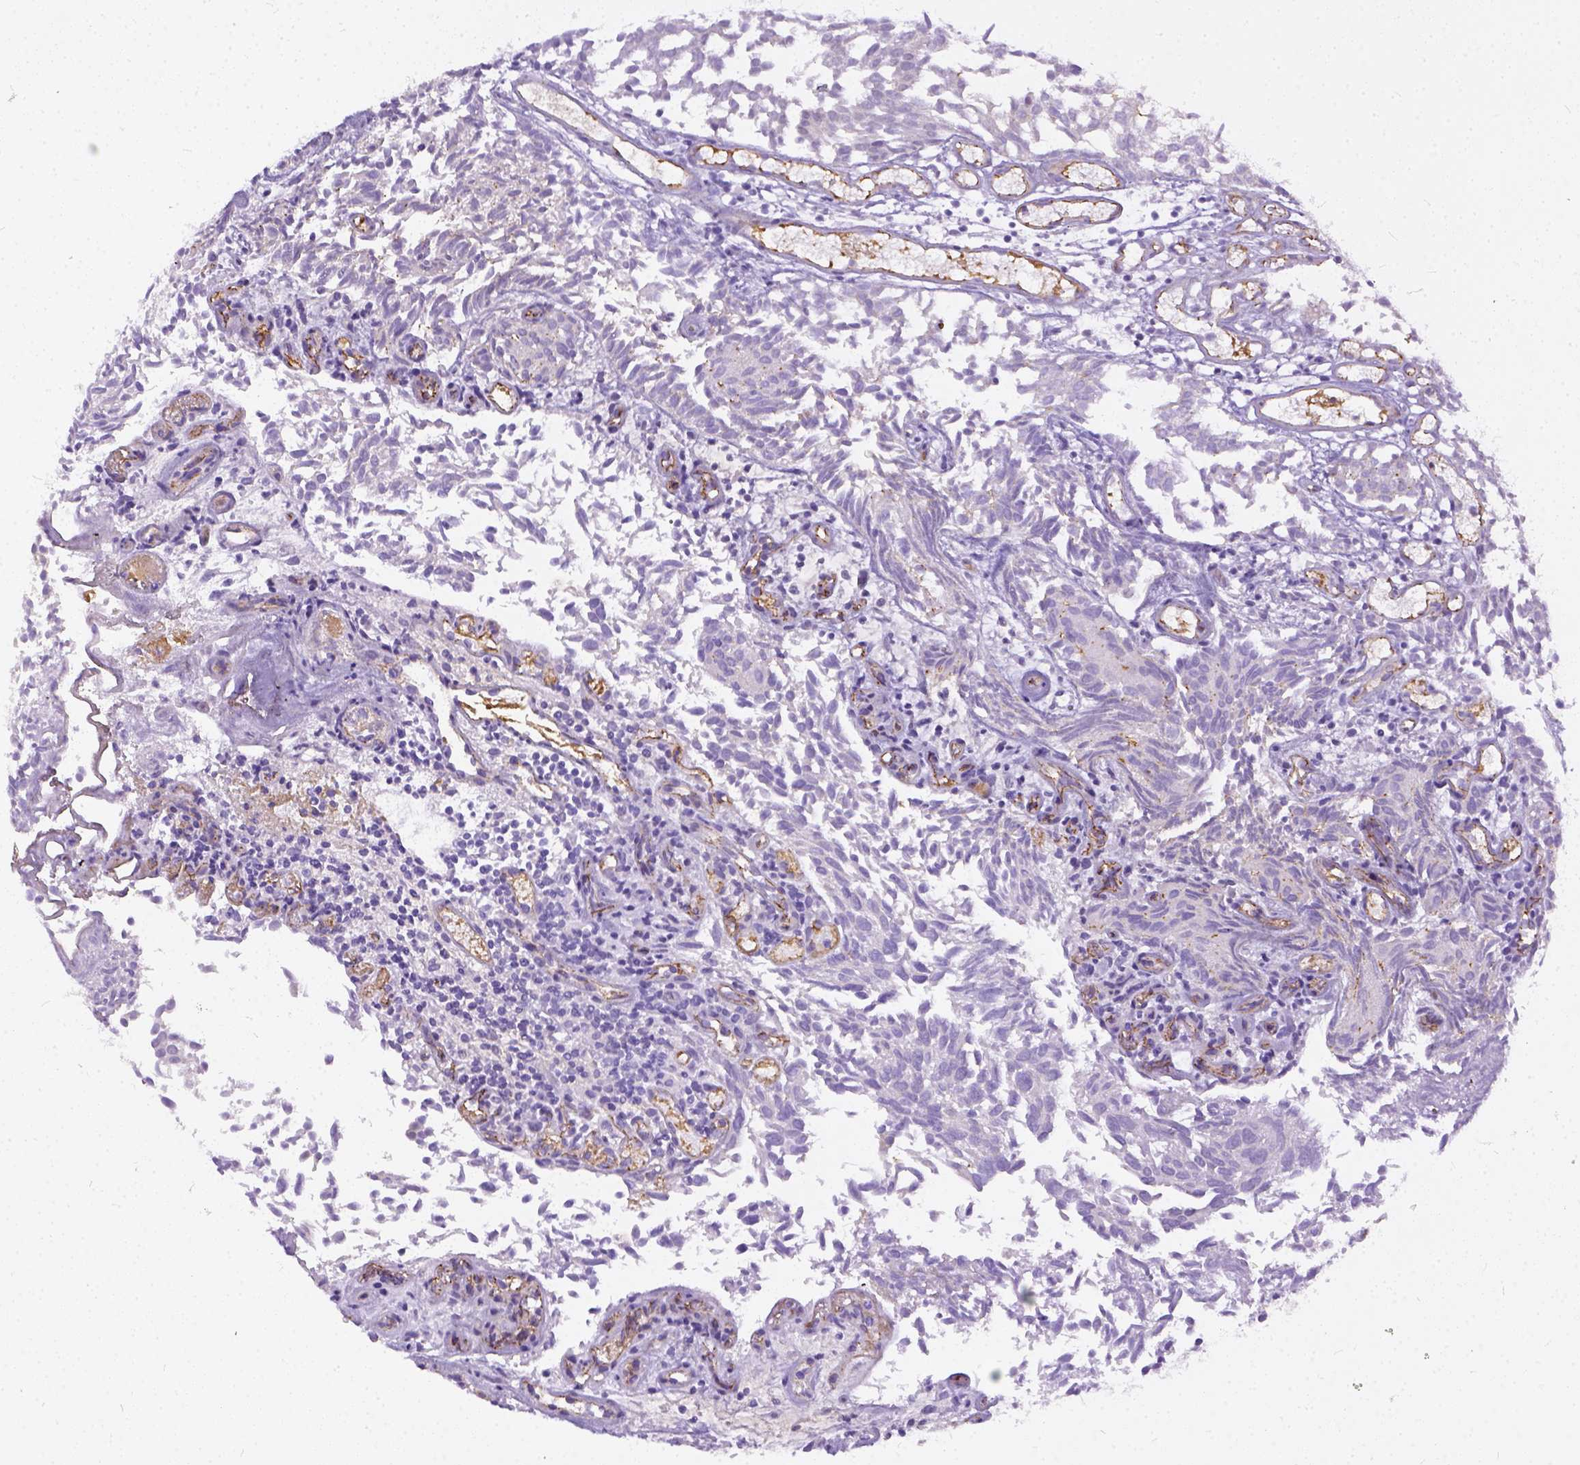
{"staining": {"intensity": "negative", "quantity": "none", "location": "none"}, "tissue": "urothelial cancer", "cell_type": "Tumor cells", "image_type": "cancer", "snomed": [{"axis": "morphology", "description": "Urothelial carcinoma, Low grade"}, {"axis": "topography", "description": "Urinary bladder"}], "caption": "Immunohistochemistry of human urothelial cancer demonstrates no expression in tumor cells.", "gene": "ADGRF1", "patient": {"sex": "male", "age": 70}}